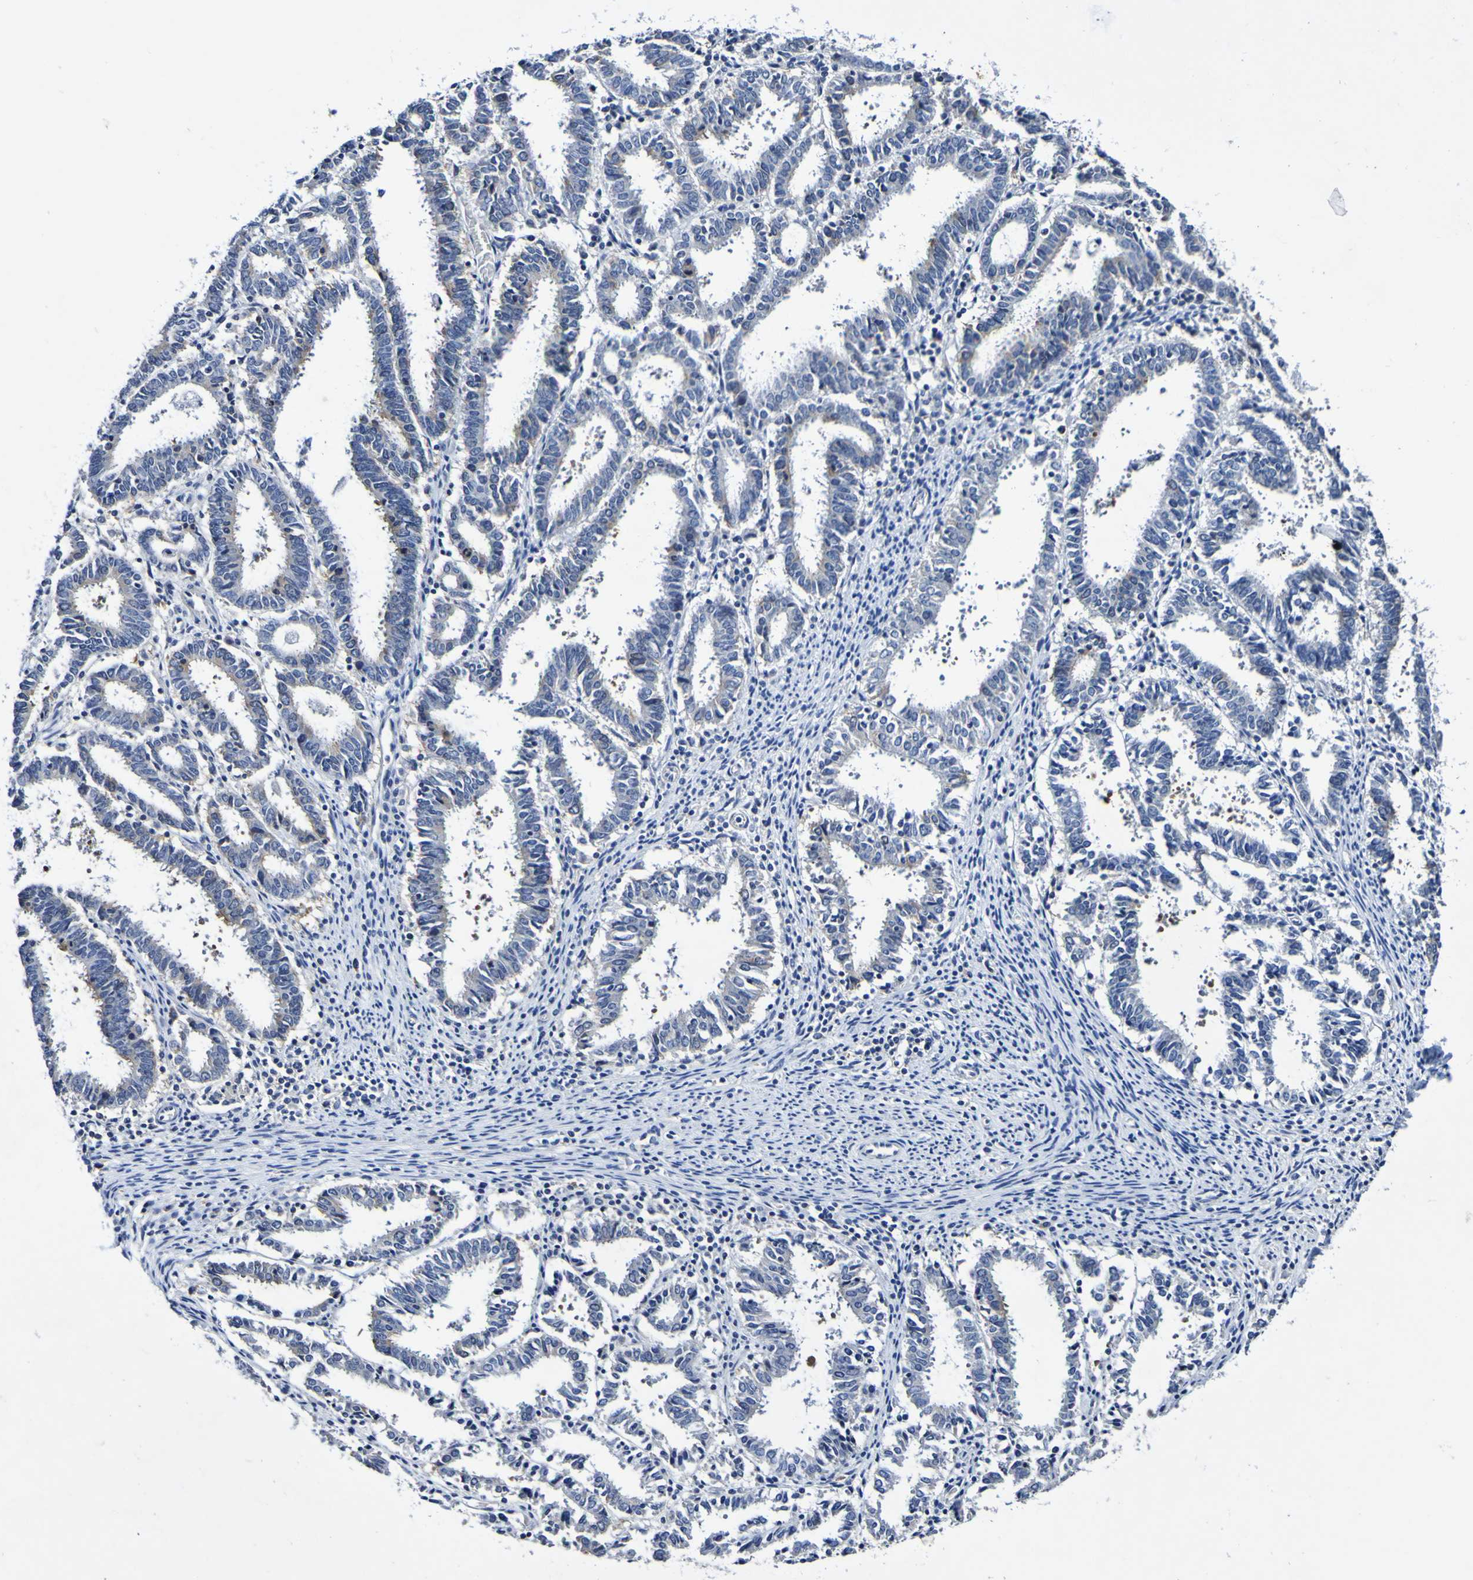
{"staining": {"intensity": "weak", "quantity": "<25%", "location": "cytoplasmic/membranous"}, "tissue": "endometrial cancer", "cell_type": "Tumor cells", "image_type": "cancer", "snomed": [{"axis": "morphology", "description": "Adenocarcinoma, NOS"}, {"axis": "topography", "description": "Uterus"}], "caption": "DAB immunohistochemical staining of endometrial cancer (adenocarcinoma) reveals no significant expression in tumor cells.", "gene": "ACVR1C", "patient": {"sex": "female", "age": 83}}